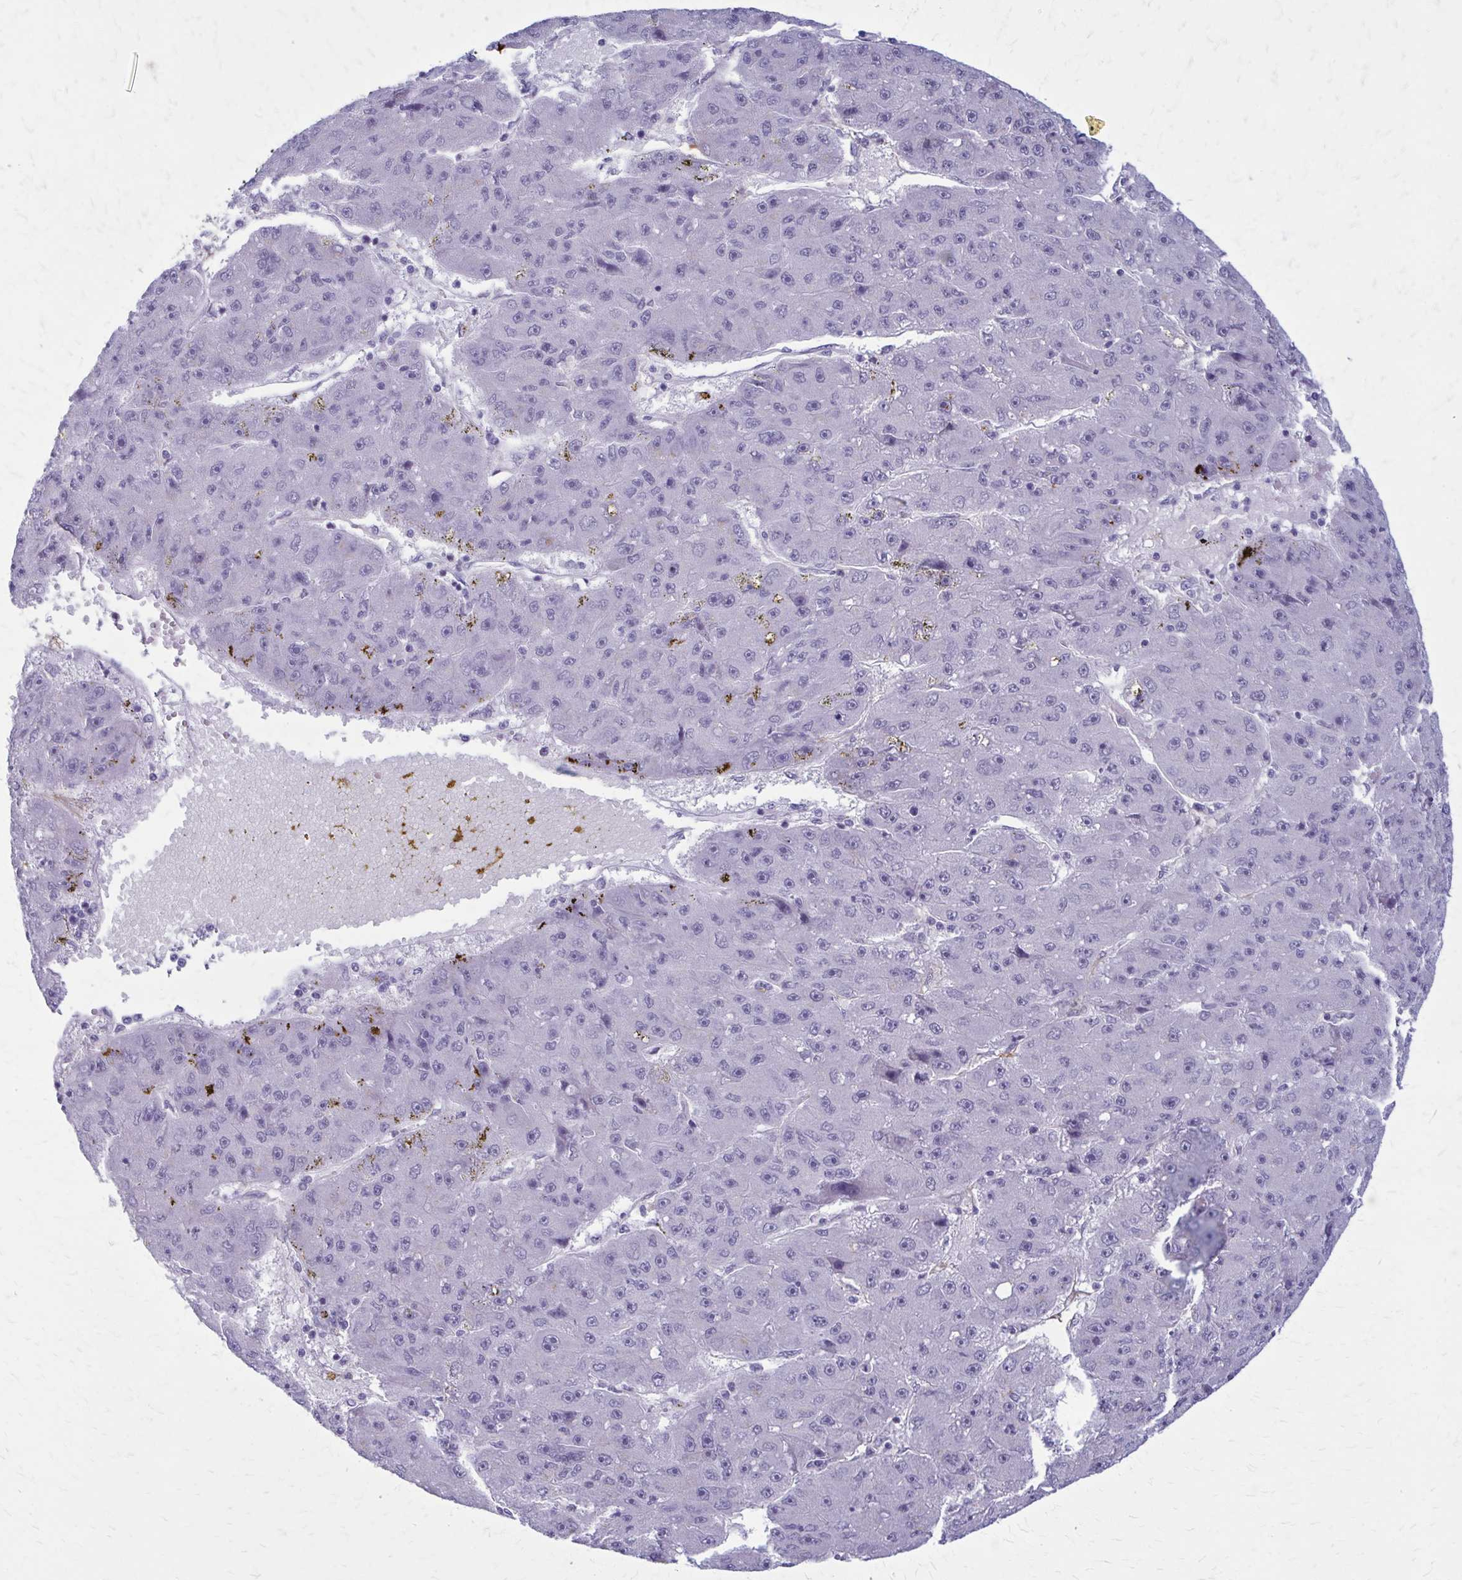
{"staining": {"intensity": "negative", "quantity": "none", "location": "none"}, "tissue": "liver cancer", "cell_type": "Tumor cells", "image_type": "cancer", "snomed": [{"axis": "morphology", "description": "Carcinoma, Hepatocellular, NOS"}, {"axis": "topography", "description": "Liver"}], "caption": "A high-resolution micrograph shows immunohistochemistry staining of liver cancer (hepatocellular carcinoma), which shows no significant staining in tumor cells.", "gene": "AKAP12", "patient": {"sex": "male", "age": 67}}